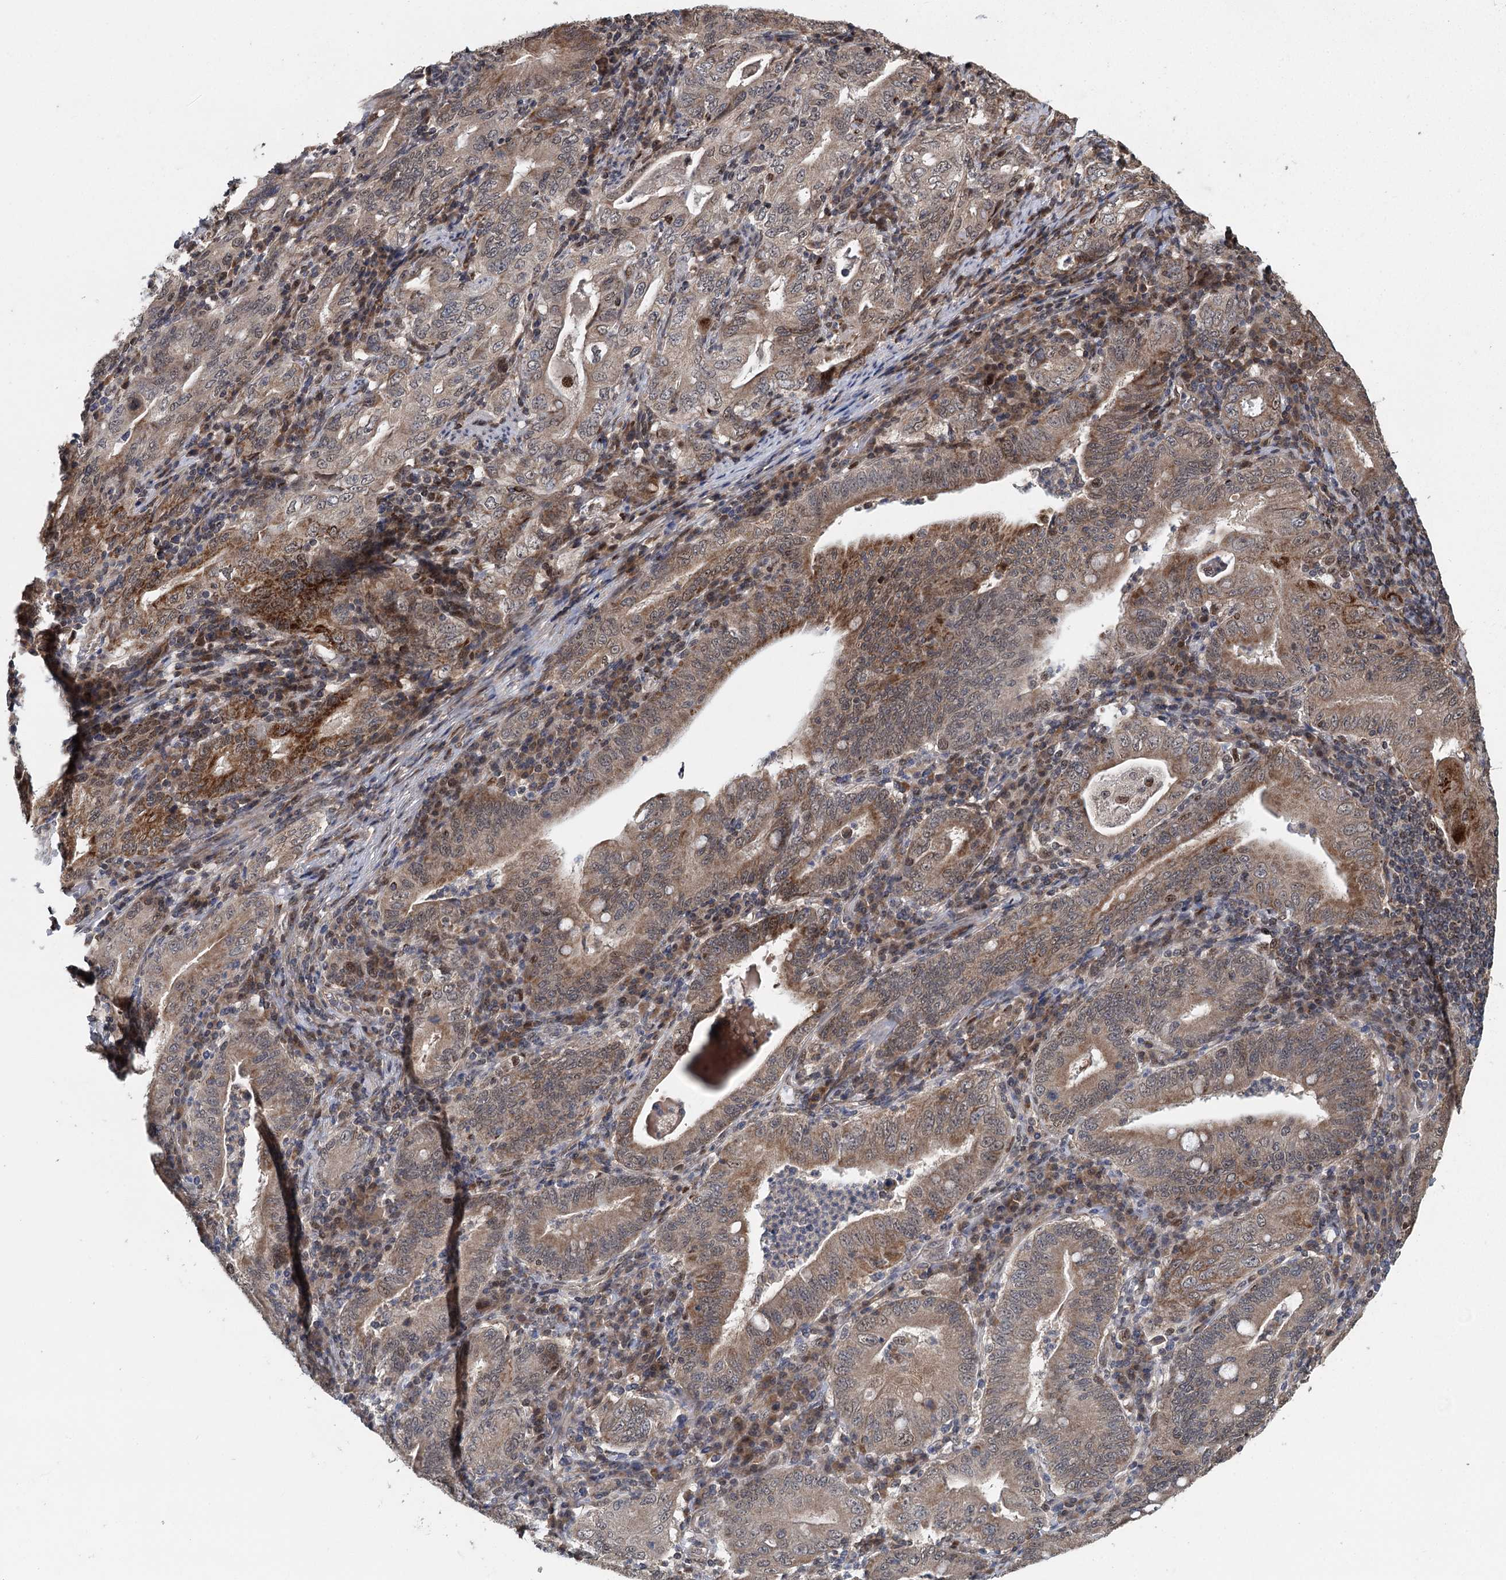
{"staining": {"intensity": "moderate", "quantity": "25%-75%", "location": "cytoplasmic/membranous"}, "tissue": "stomach cancer", "cell_type": "Tumor cells", "image_type": "cancer", "snomed": [{"axis": "morphology", "description": "Normal tissue, NOS"}, {"axis": "morphology", "description": "Adenocarcinoma, NOS"}, {"axis": "topography", "description": "Esophagus"}, {"axis": "topography", "description": "Stomach, upper"}, {"axis": "topography", "description": "Peripheral nerve tissue"}], "caption": "Human adenocarcinoma (stomach) stained with a protein marker displays moderate staining in tumor cells.", "gene": "MYG1", "patient": {"sex": "male", "age": 62}}